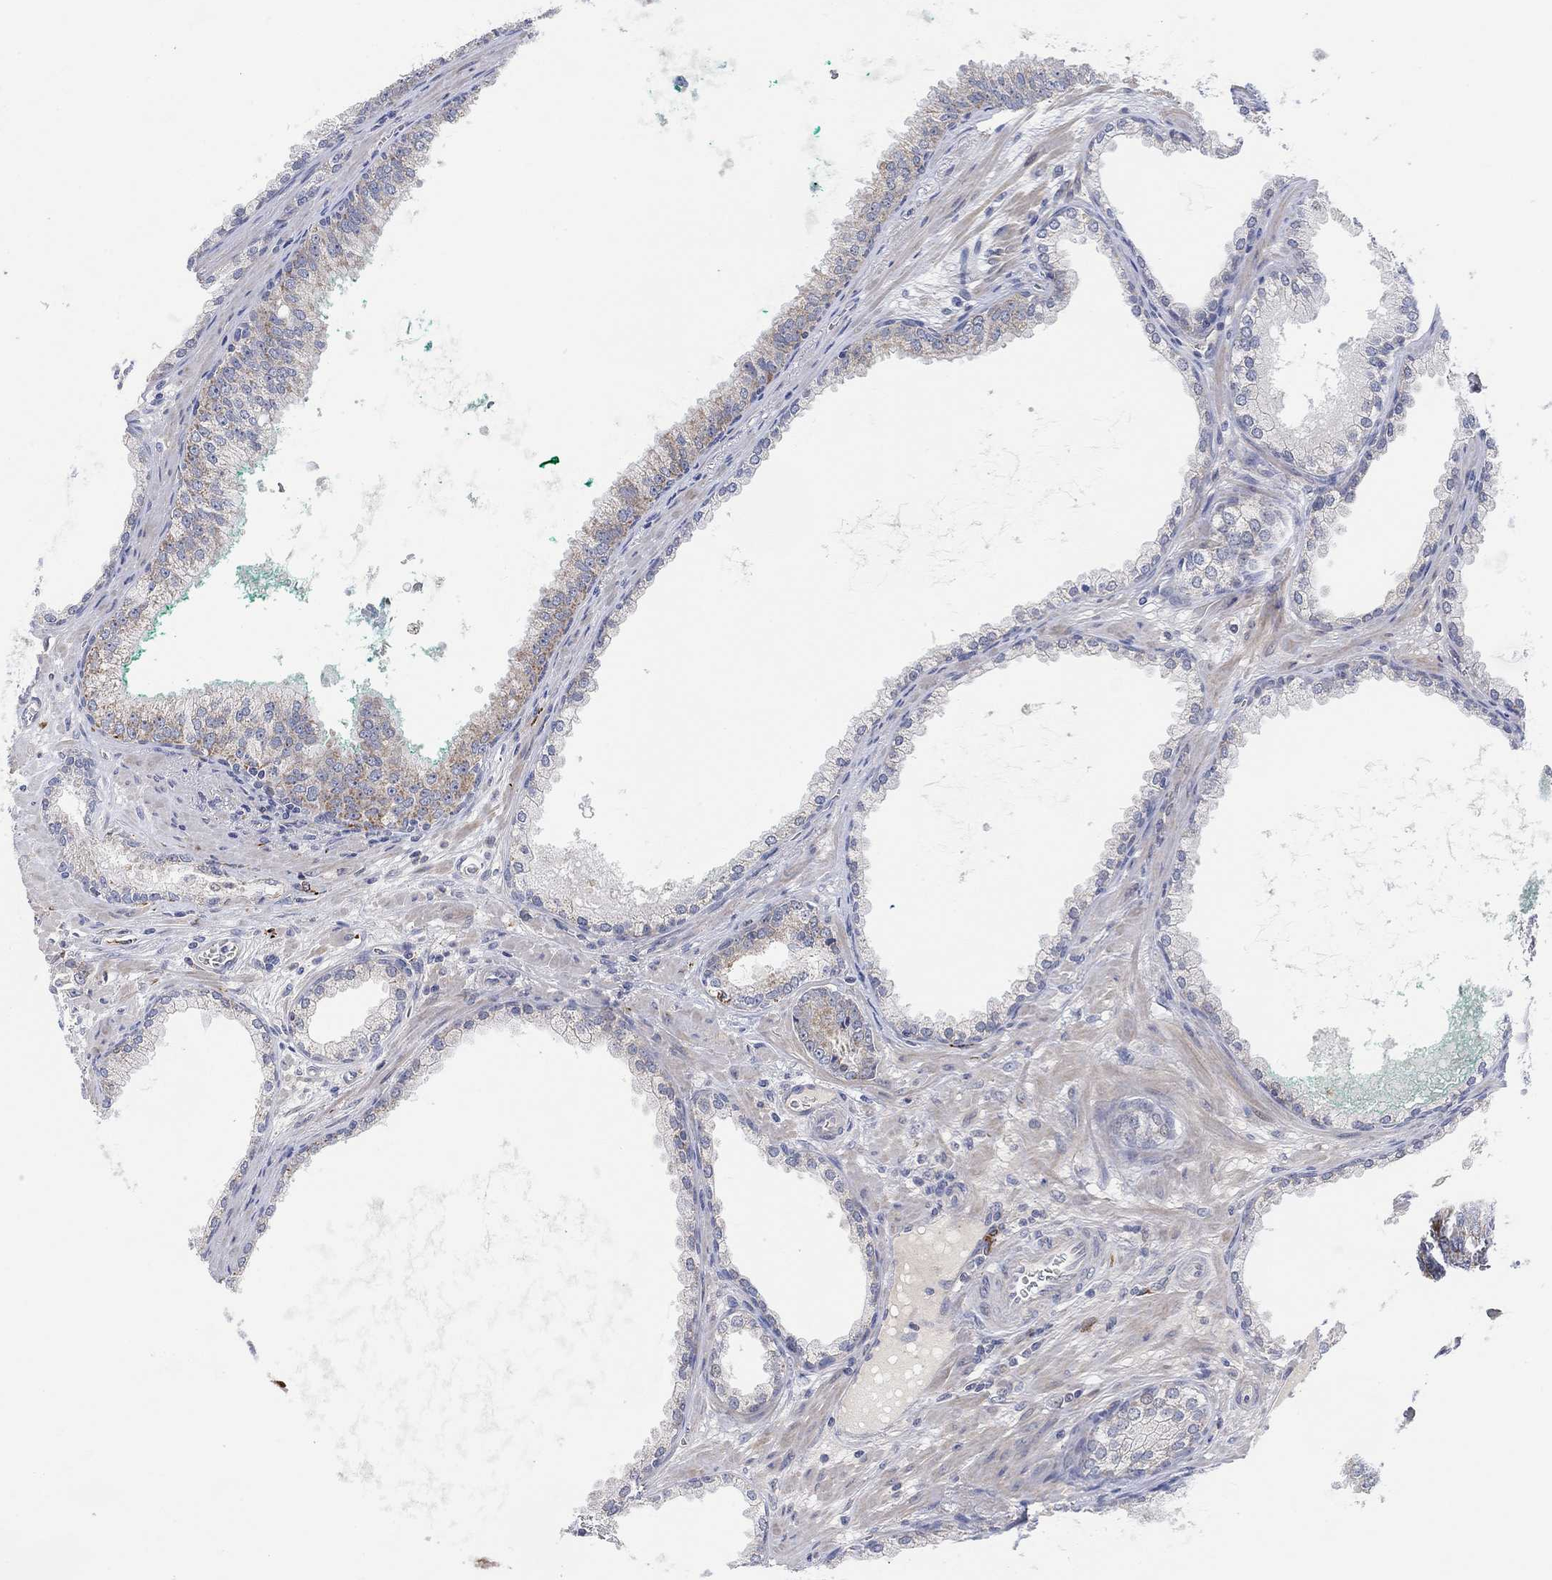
{"staining": {"intensity": "negative", "quantity": "none", "location": "none"}, "tissue": "prostate cancer", "cell_type": "Tumor cells", "image_type": "cancer", "snomed": [{"axis": "morphology", "description": "Adenocarcinoma, NOS"}, {"axis": "topography", "description": "Prostate"}], "caption": "The image reveals no significant staining in tumor cells of prostate cancer.", "gene": "HCRTR1", "patient": {"sex": "male", "age": 67}}